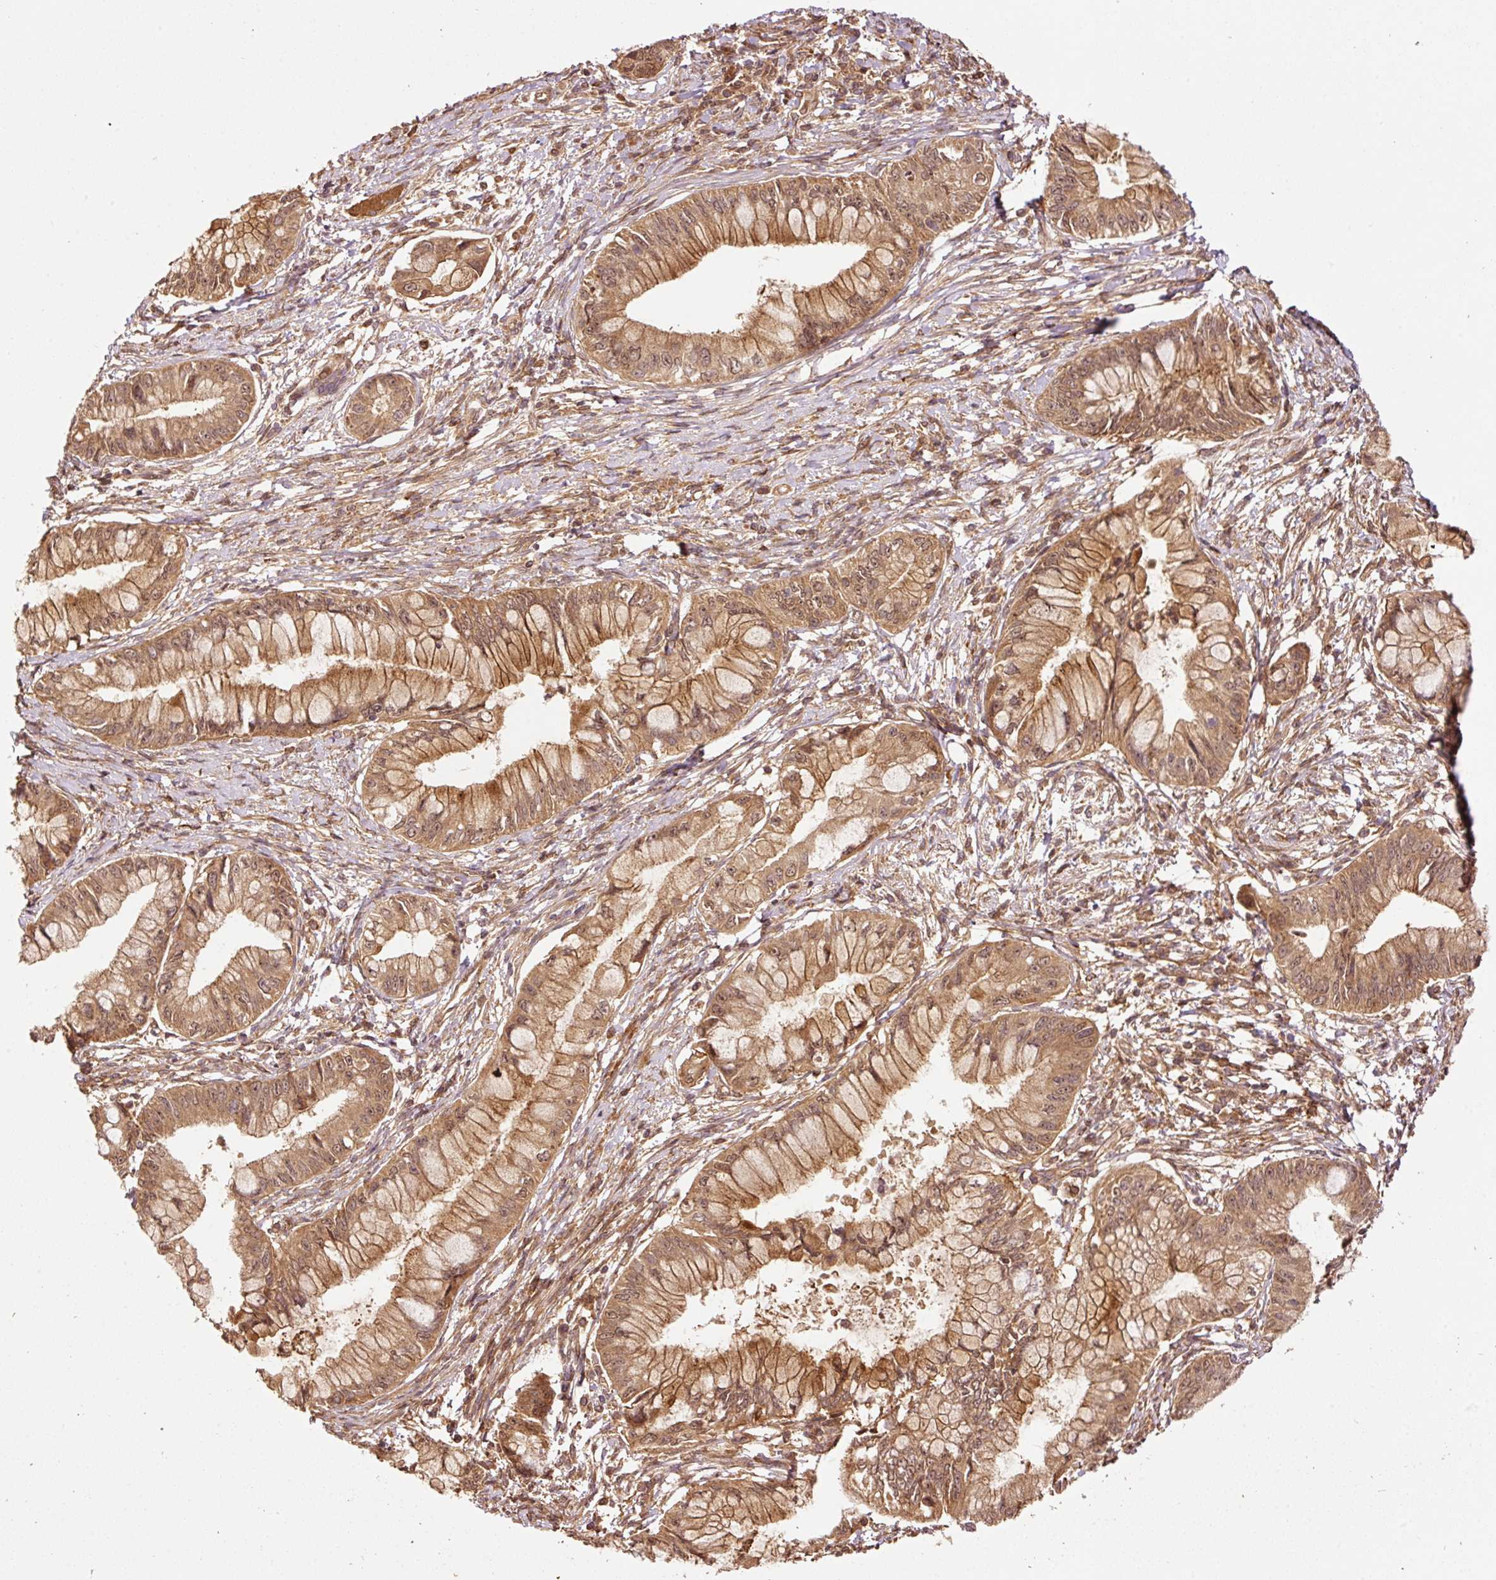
{"staining": {"intensity": "moderate", "quantity": ">75%", "location": "cytoplasmic/membranous,nuclear"}, "tissue": "pancreatic cancer", "cell_type": "Tumor cells", "image_type": "cancer", "snomed": [{"axis": "morphology", "description": "Adenocarcinoma, NOS"}, {"axis": "topography", "description": "Pancreas"}], "caption": "This image shows IHC staining of human adenocarcinoma (pancreatic), with medium moderate cytoplasmic/membranous and nuclear positivity in about >75% of tumor cells.", "gene": "OXER1", "patient": {"sex": "male", "age": 48}}